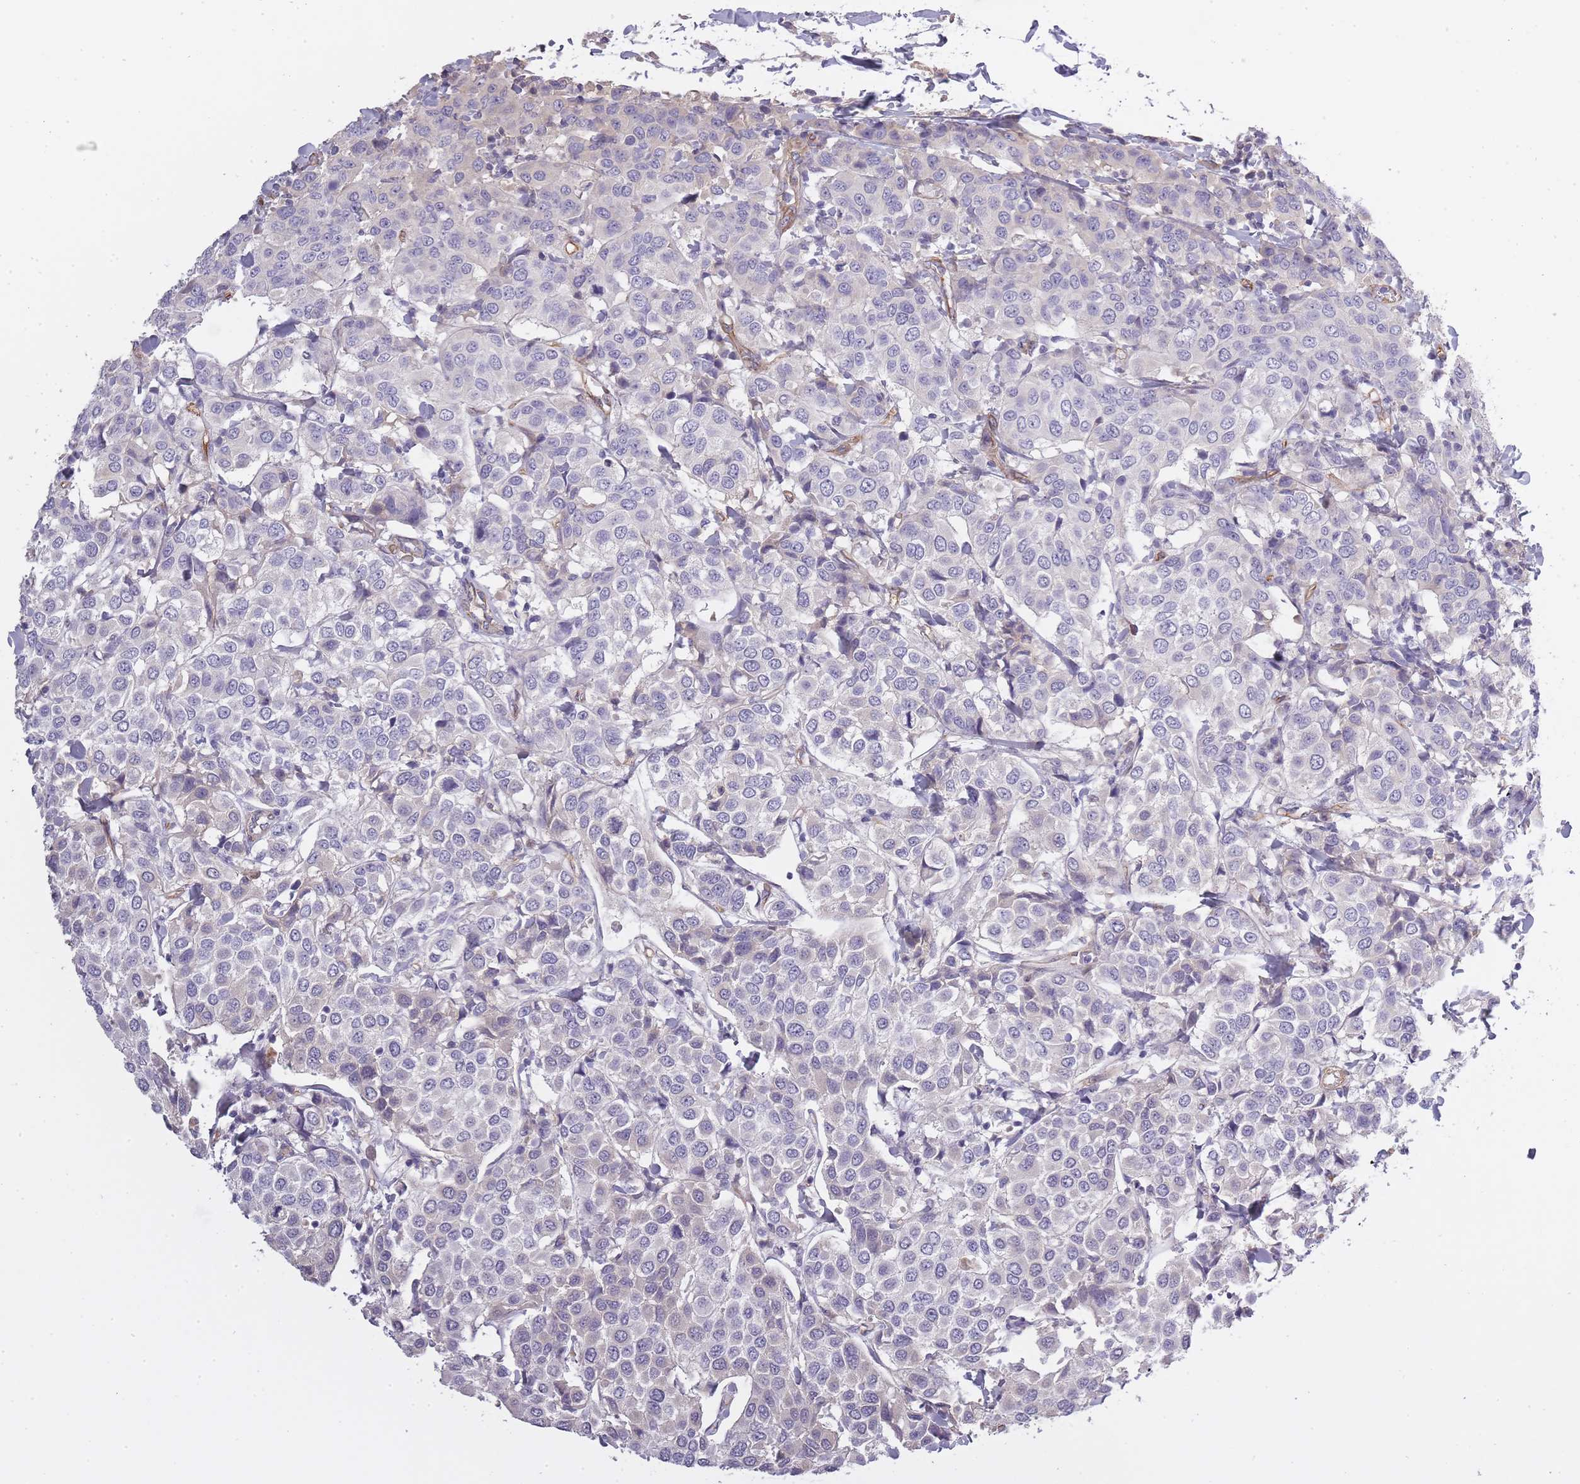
{"staining": {"intensity": "negative", "quantity": "none", "location": "none"}, "tissue": "breast cancer", "cell_type": "Tumor cells", "image_type": "cancer", "snomed": [{"axis": "morphology", "description": "Duct carcinoma"}, {"axis": "topography", "description": "Breast"}], "caption": "Breast cancer (intraductal carcinoma) stained for a protein using IHC reveals no expression tumor cells.", "gene": "SLC8A2", "patient": {"sex": "female", "age": 55}}